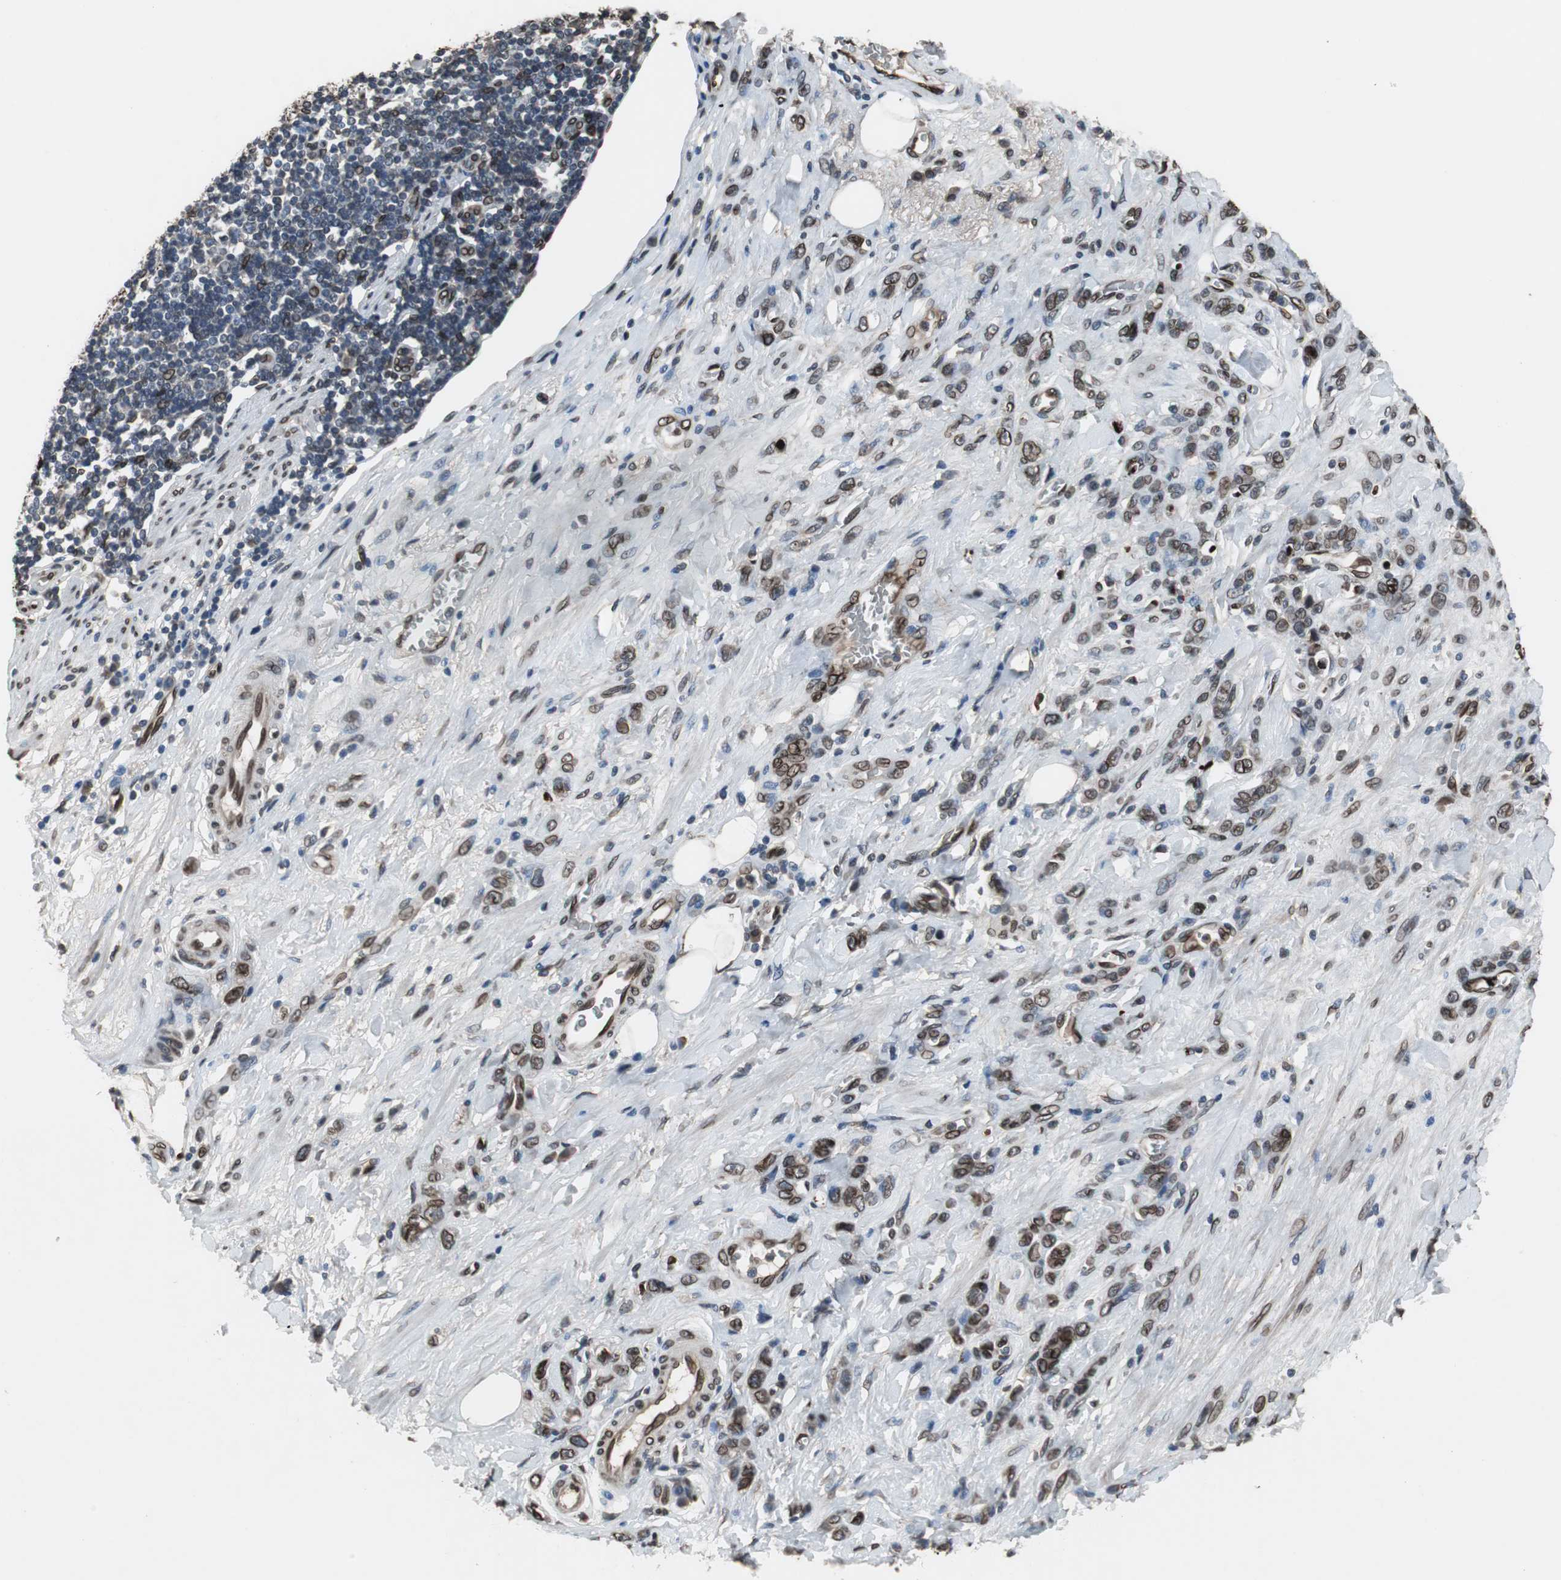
{"staining": {"intensity": "strong", "quantity": ">75%", "location": "cytoplasmic/membranous,nuclear"}, "tissue": "stomach cancer", "cell_type": "Tumor cells", "image_type": "cancer", "snomed": [{"axis": "morphology", "description": "Adenocarcinoma, NOS"}, {"axis": "topography", "description": "Stomach"}], "caption": "High-magnification brightfield microscopy of adenocarcinoma (stomach) stained with DAB (3,3'-diaminobenzidine) (brown) and counterstained with hematoxylin (blue). tumor cells exhibit strong cytoplasmic/membranous and nuclear expression is seen in approximately>75% of cells.", "gene": "LMNA", "patient": {"sex": "male", "age": 82}}